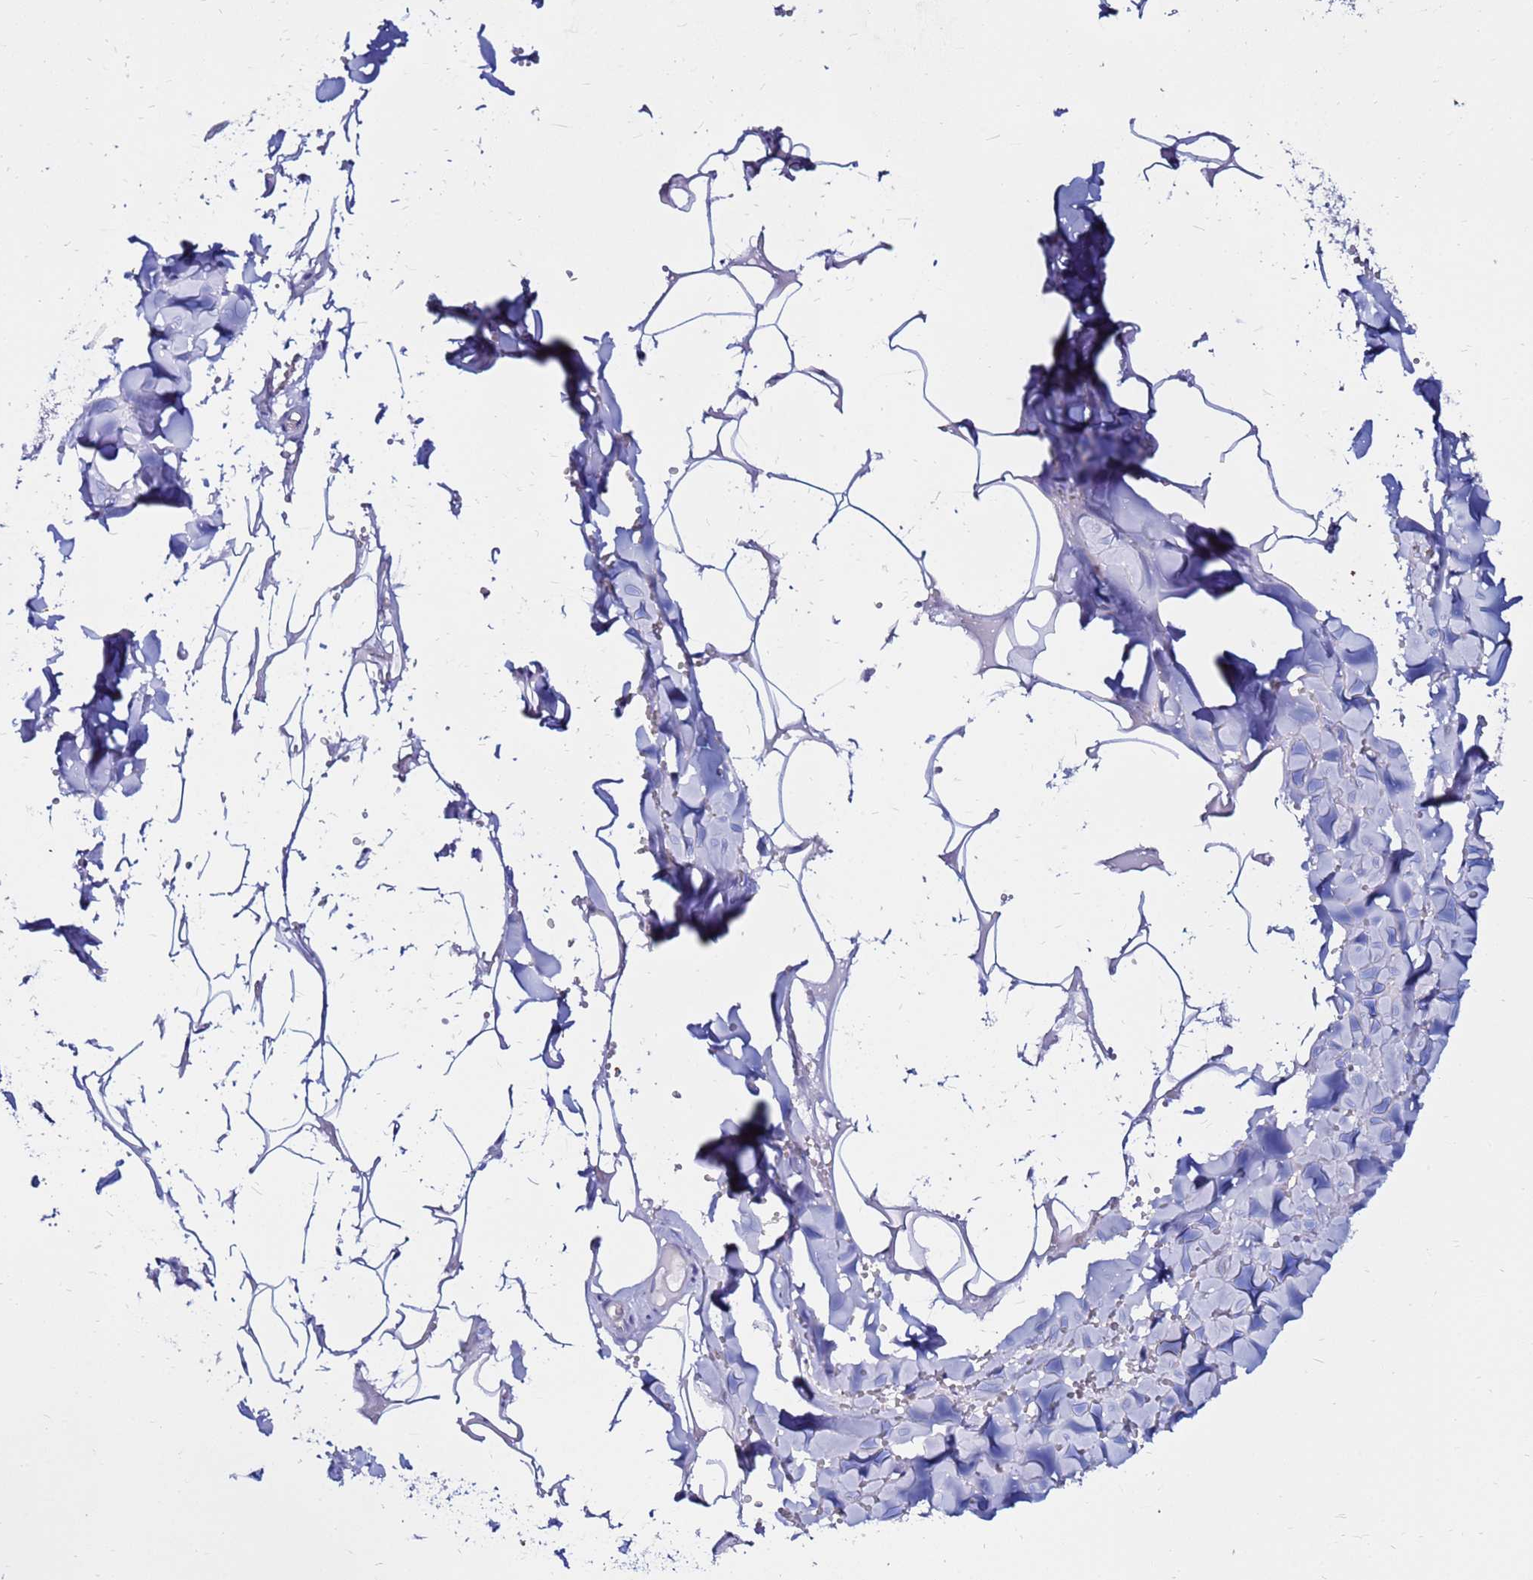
{"staining": {"intensity": "negative", "quantity": "none", "location": "none"}, "tissue": "adipose tissue", "cell_type": "Adipocytes", "image_type": "normal", "snomed": [{"axis": "morphology", "description": "Normal tissue, NOS"}, {"axis": "topography", "description": "Salivary gland"}, {"axis": "topography", "description": "Peripheral nerve tissue"}], "caption": "An IHC histopathology image of benign adipose tissue is shown. There is no staining in adipocytes of adipose tissue.", "gene": "PPP1R14C", "patient": {"sex": "male", "age": 38}}